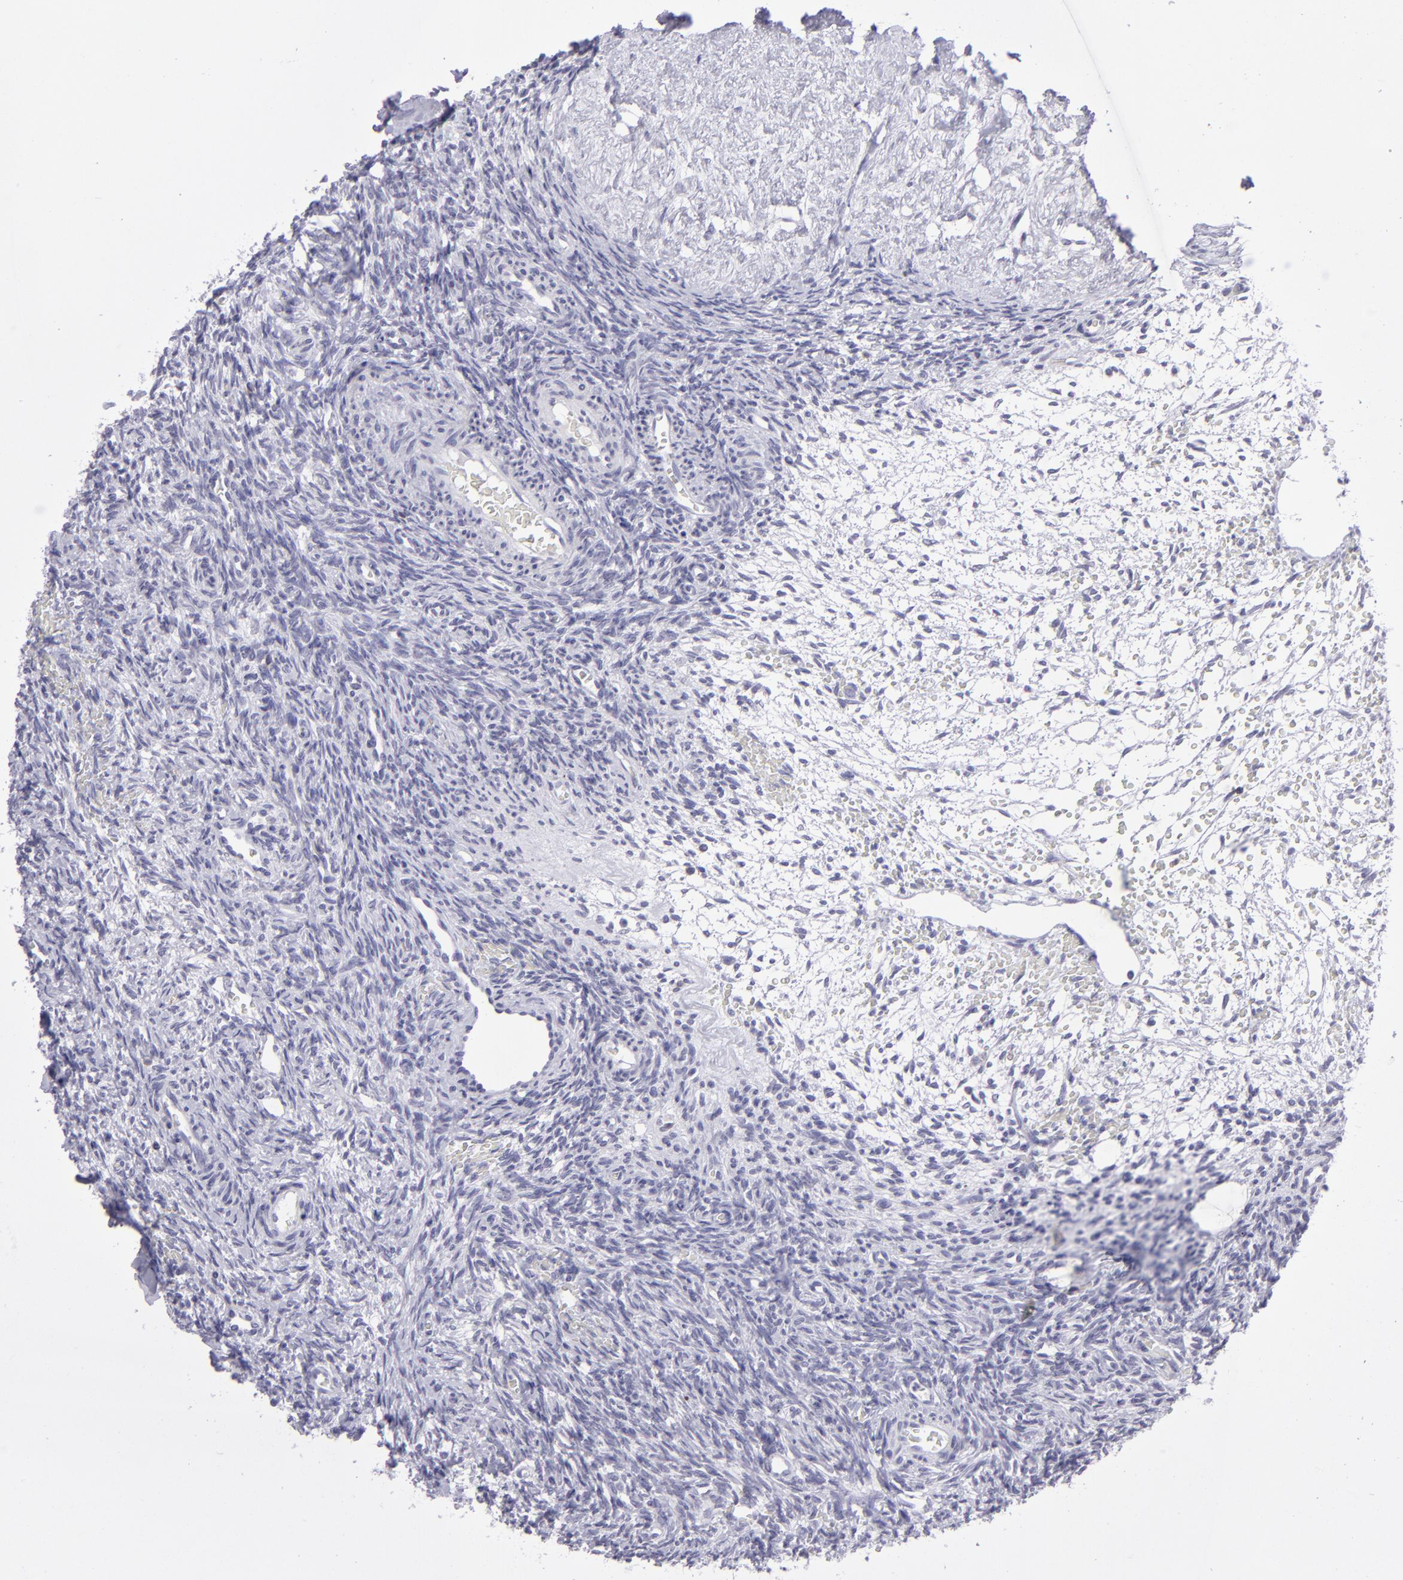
{"staining": {"intensity": "negative", "quantity": "none", "location": "none"}, "tissue": "ovary", "cell_type": "Follicle cells", "image_type": "normal", "snomed": [{"axis": "morphology", "description": "Normal tissue, NOS"}, {"axis": "topography", "description": "Ovary"}], "caption": "Follicle cells are negative for protein expression in normal human ovary. Brightfield microscopy of immunohistochemistry (IHC) stained with DAB (brown) and hematoxylin (blue), captured at high magnification.", "gene": "CD48", "patient": {"sex": "female", "age": 39}}